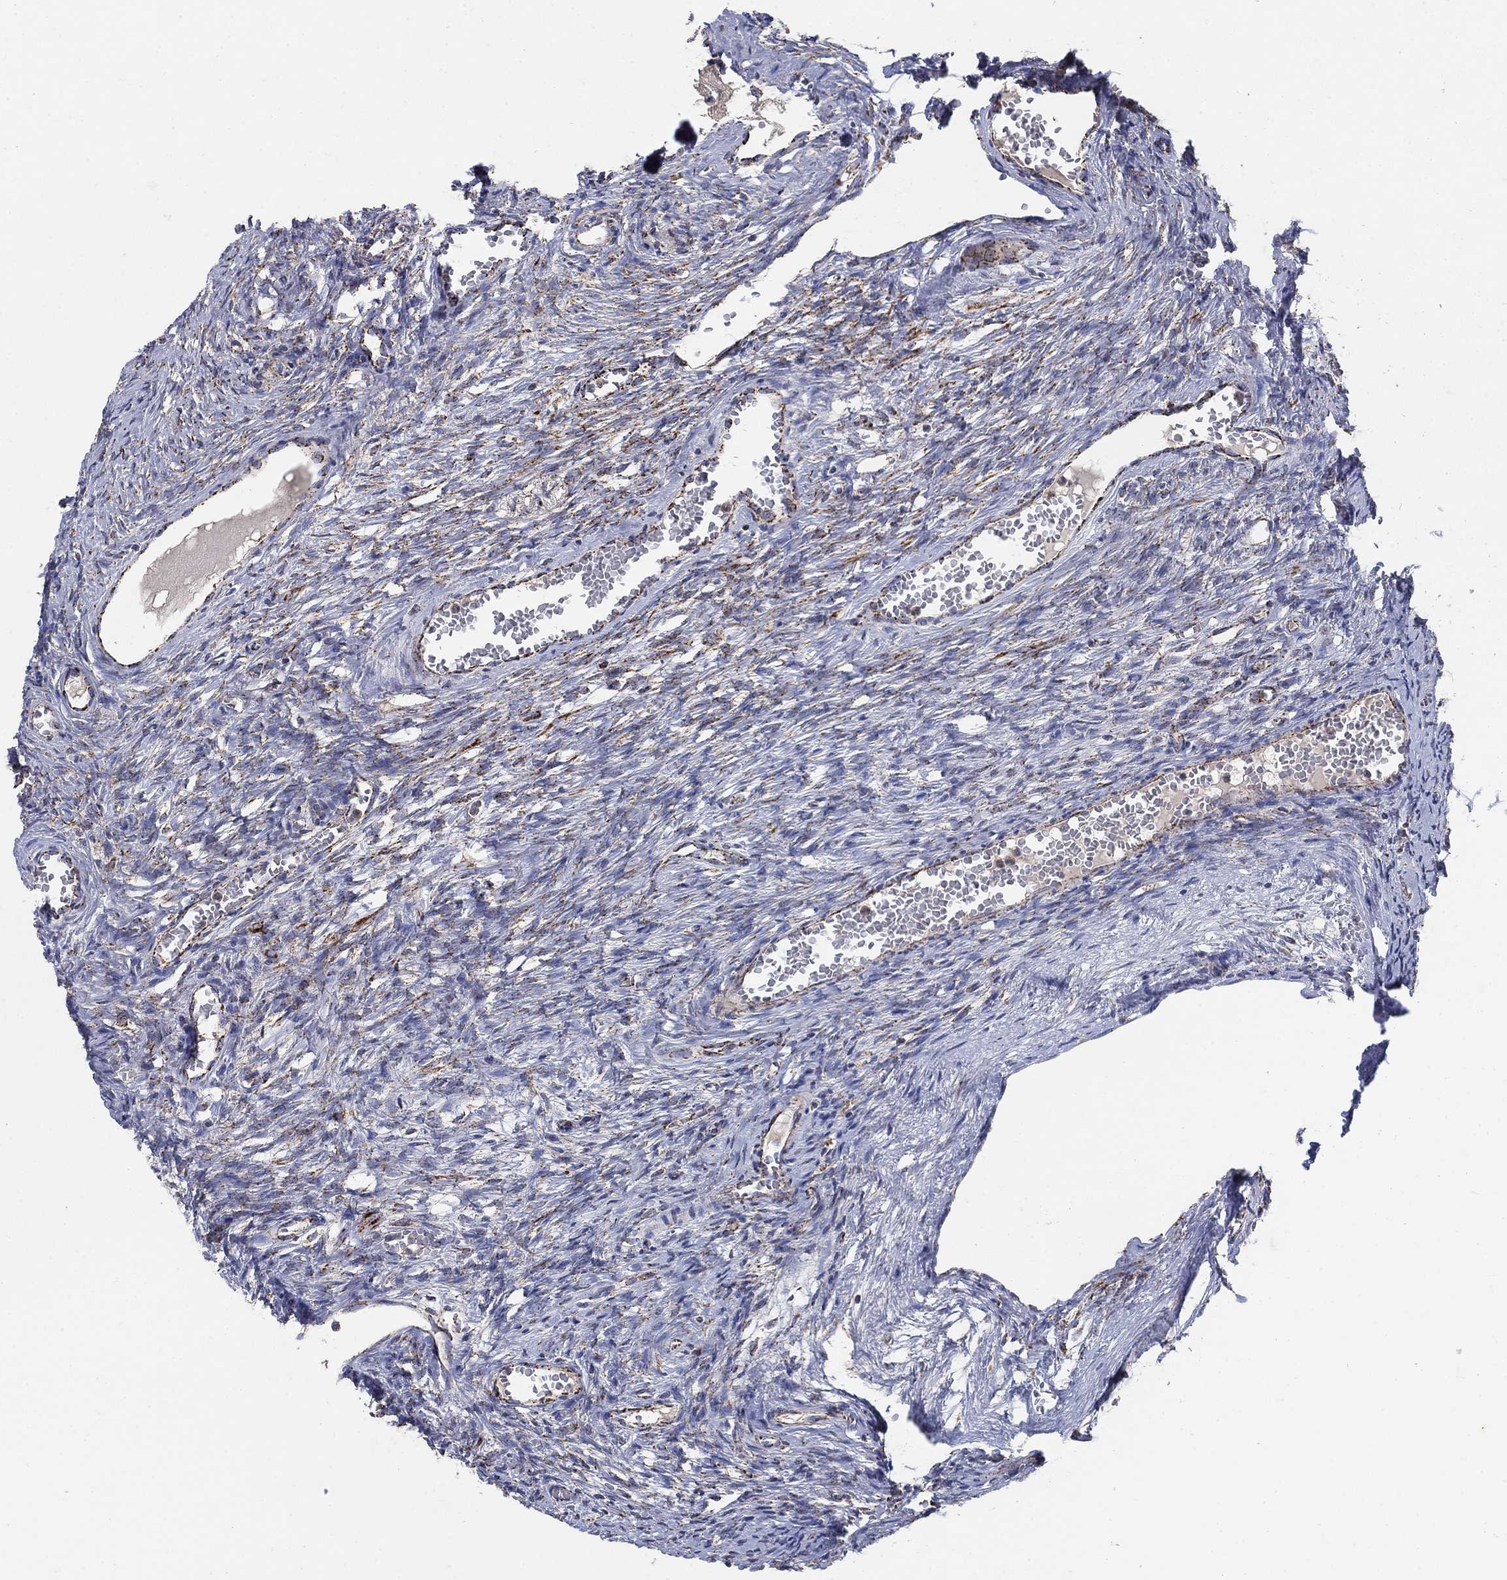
{"staining": {"intensity": "moderate", "quantity": "25%-75%", "location": "cytoplasmic/membranous"}, "tissue": "ovary", "cell_type": "Follicle cells", "image_type": "normal", "snomed": [{"axis": "morphology", "description": "Normal tissue, NOS"}, {"axis": "topography", "description": "Ovary"}], "caption": "The immunohistochemical stain shows moderate cytoplasmic/membranous expression in follicle cells of unremarkable ovary. The protein is shown in brown color, while the nuclei are stained blue.", "gene": "PNPLA2", "patient": {"sex": "female", "age": 39}}